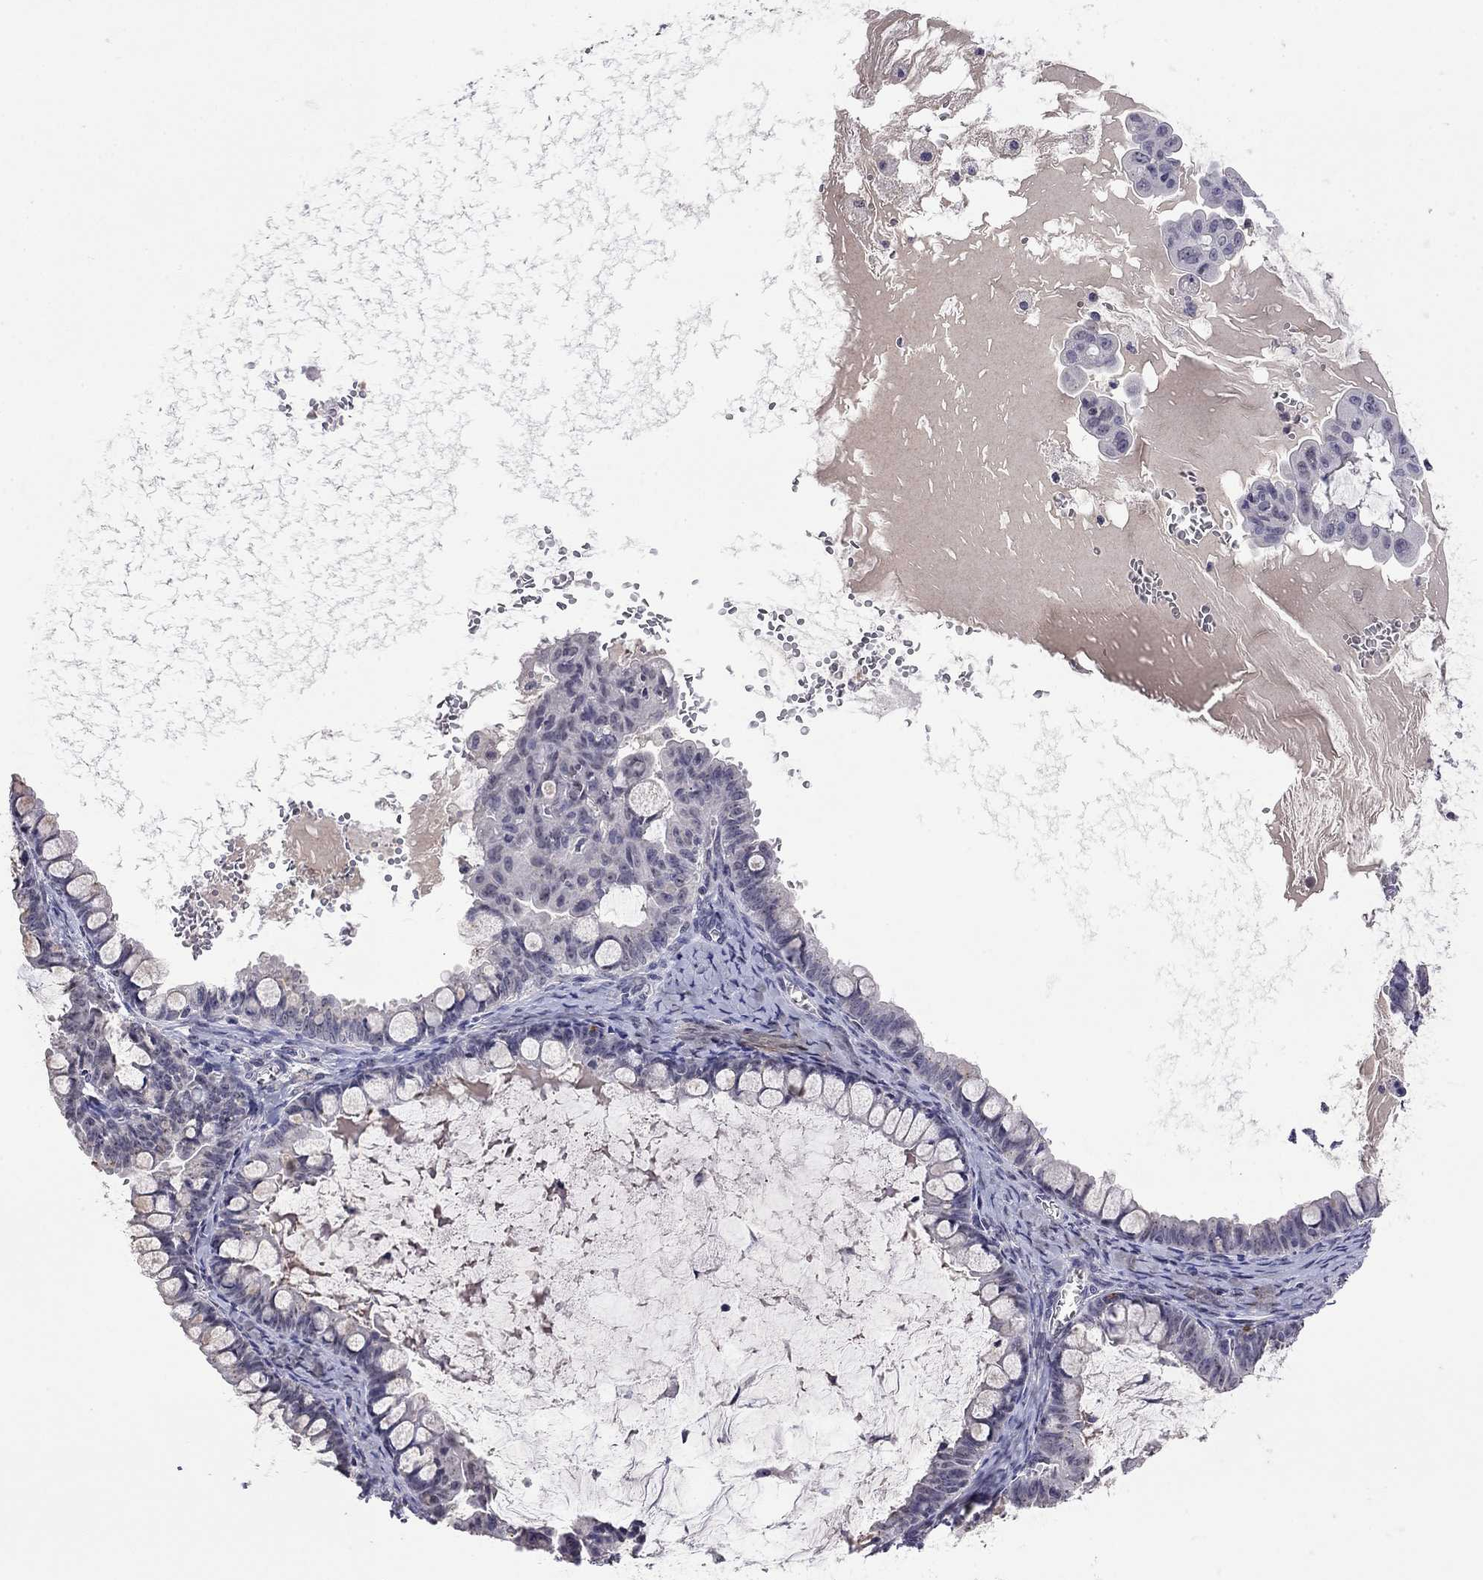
{"staining": {"intensity": "strong", "quantity": "<25%", "location": "cytoplasmic/membranous"}, "tissue": "ovarian cancer", "cell_type": "Tumor cells", "image_type": "cancer", "snomed": [{"axis": "morphology", "description": "Cystadenocarcinoma, mucinous, NOS"}, {"axis": "topography", "description": "Ovary"}], "caption": "A brown stain labels strong cytoplasmic/membranous positivity of a protein in mucinous cystadenocarcinoma (ovarian) tumor cells.", "gene": "WNK3", "patient": {"sex": "female", "age": 63}}